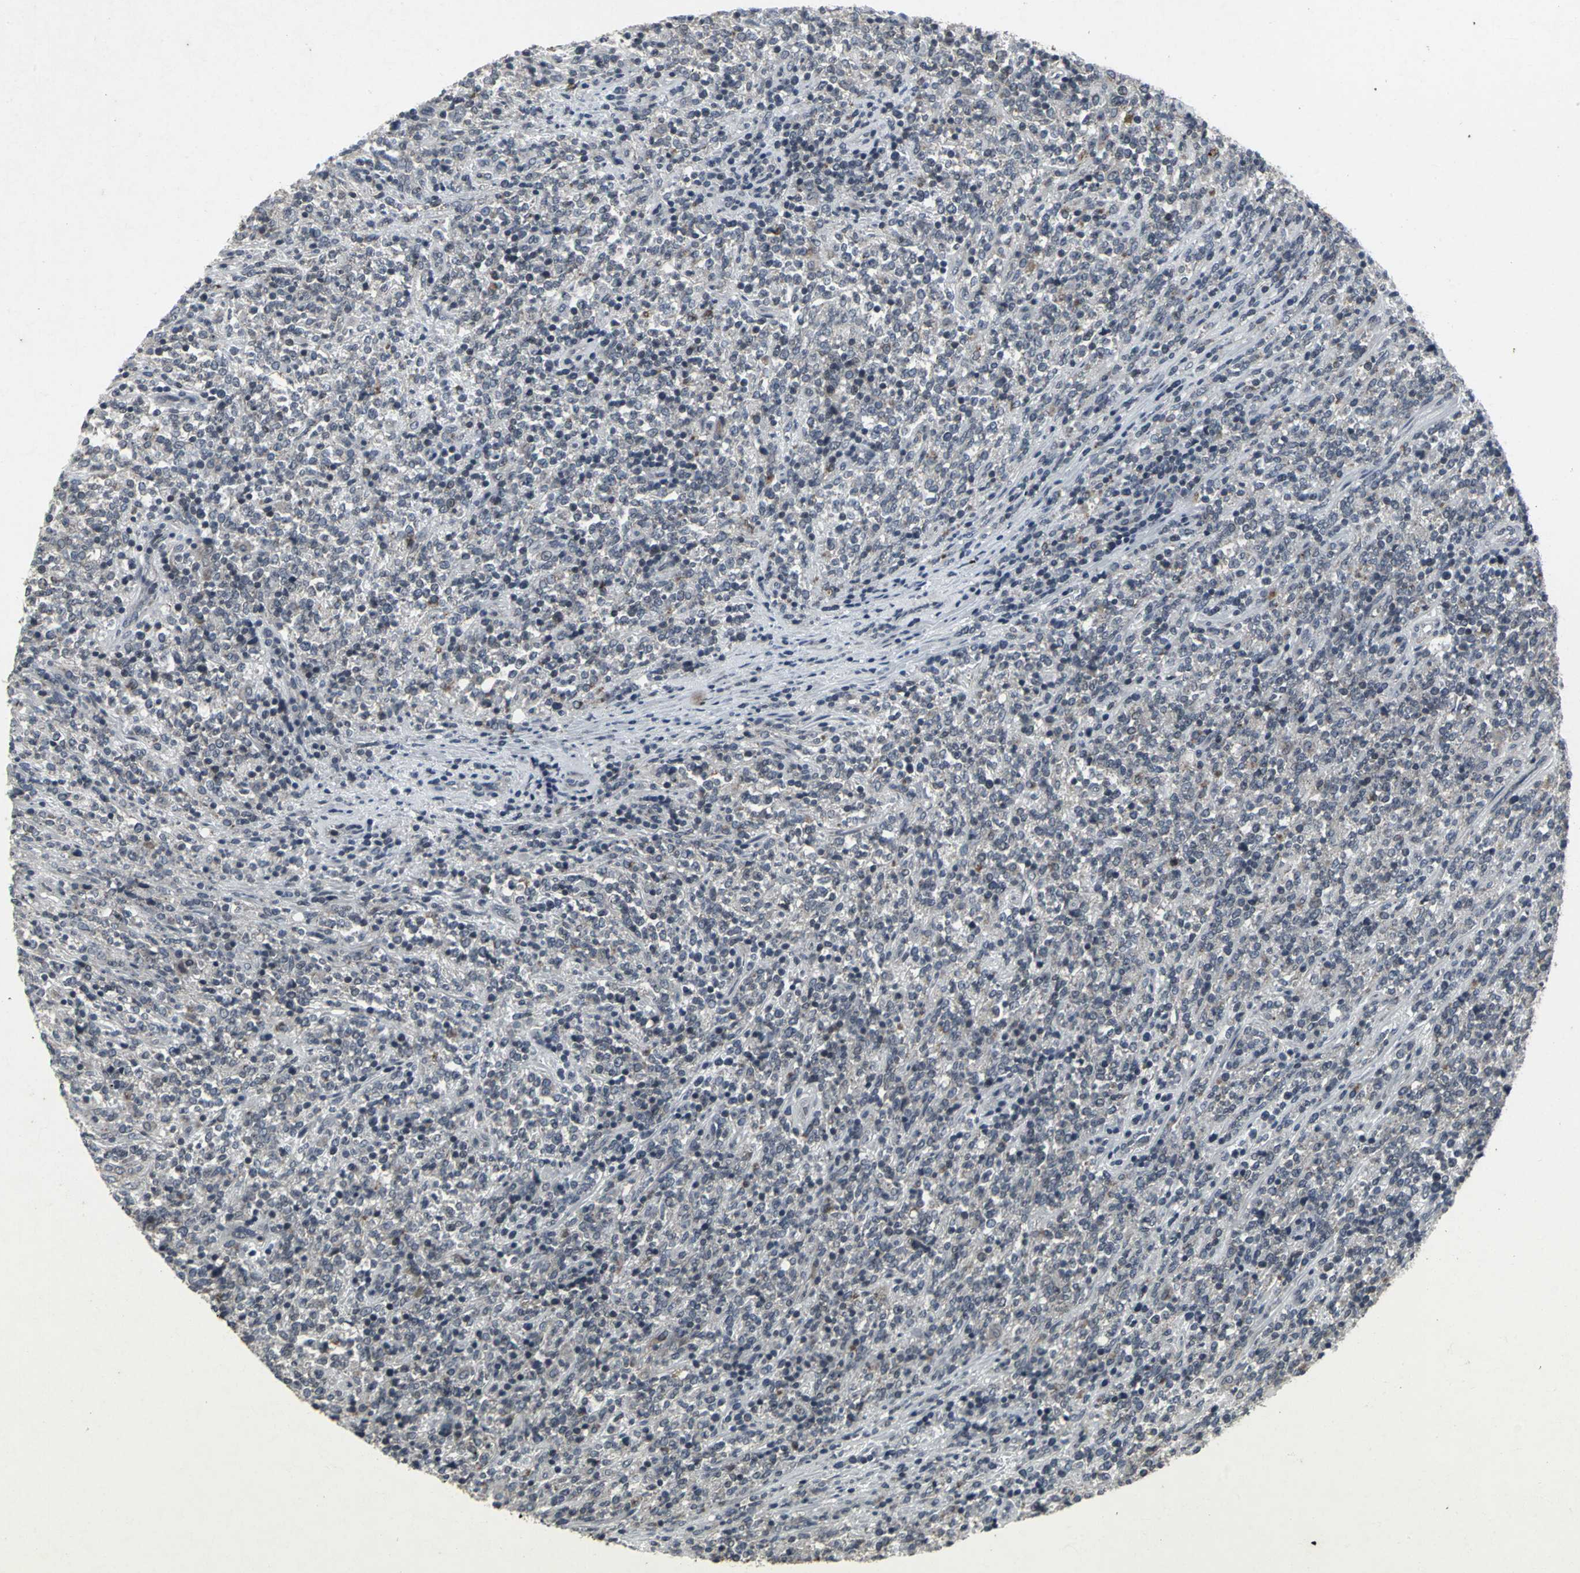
{"staining": {"intensity": "negative", "quantity": "none", "location": "none"}, "tissue": "lymphoma", "cell_type": "Tumor cells", "image_type": "cancer", "snomed": [{"axis": "morphology", "description": "Malignant lymphoma, non-Hodgkin's type, High grade"}, {"axis": "topography", "description": "Soft tissue"}], "caption": "Immunohistochemical staining of high-grade malignant lymphoma, non-Hodgkin's type exhibits no significant positivity in tumor cells.", "gene": "BMP4", "patient": {"sex": "male", "age": 18}}